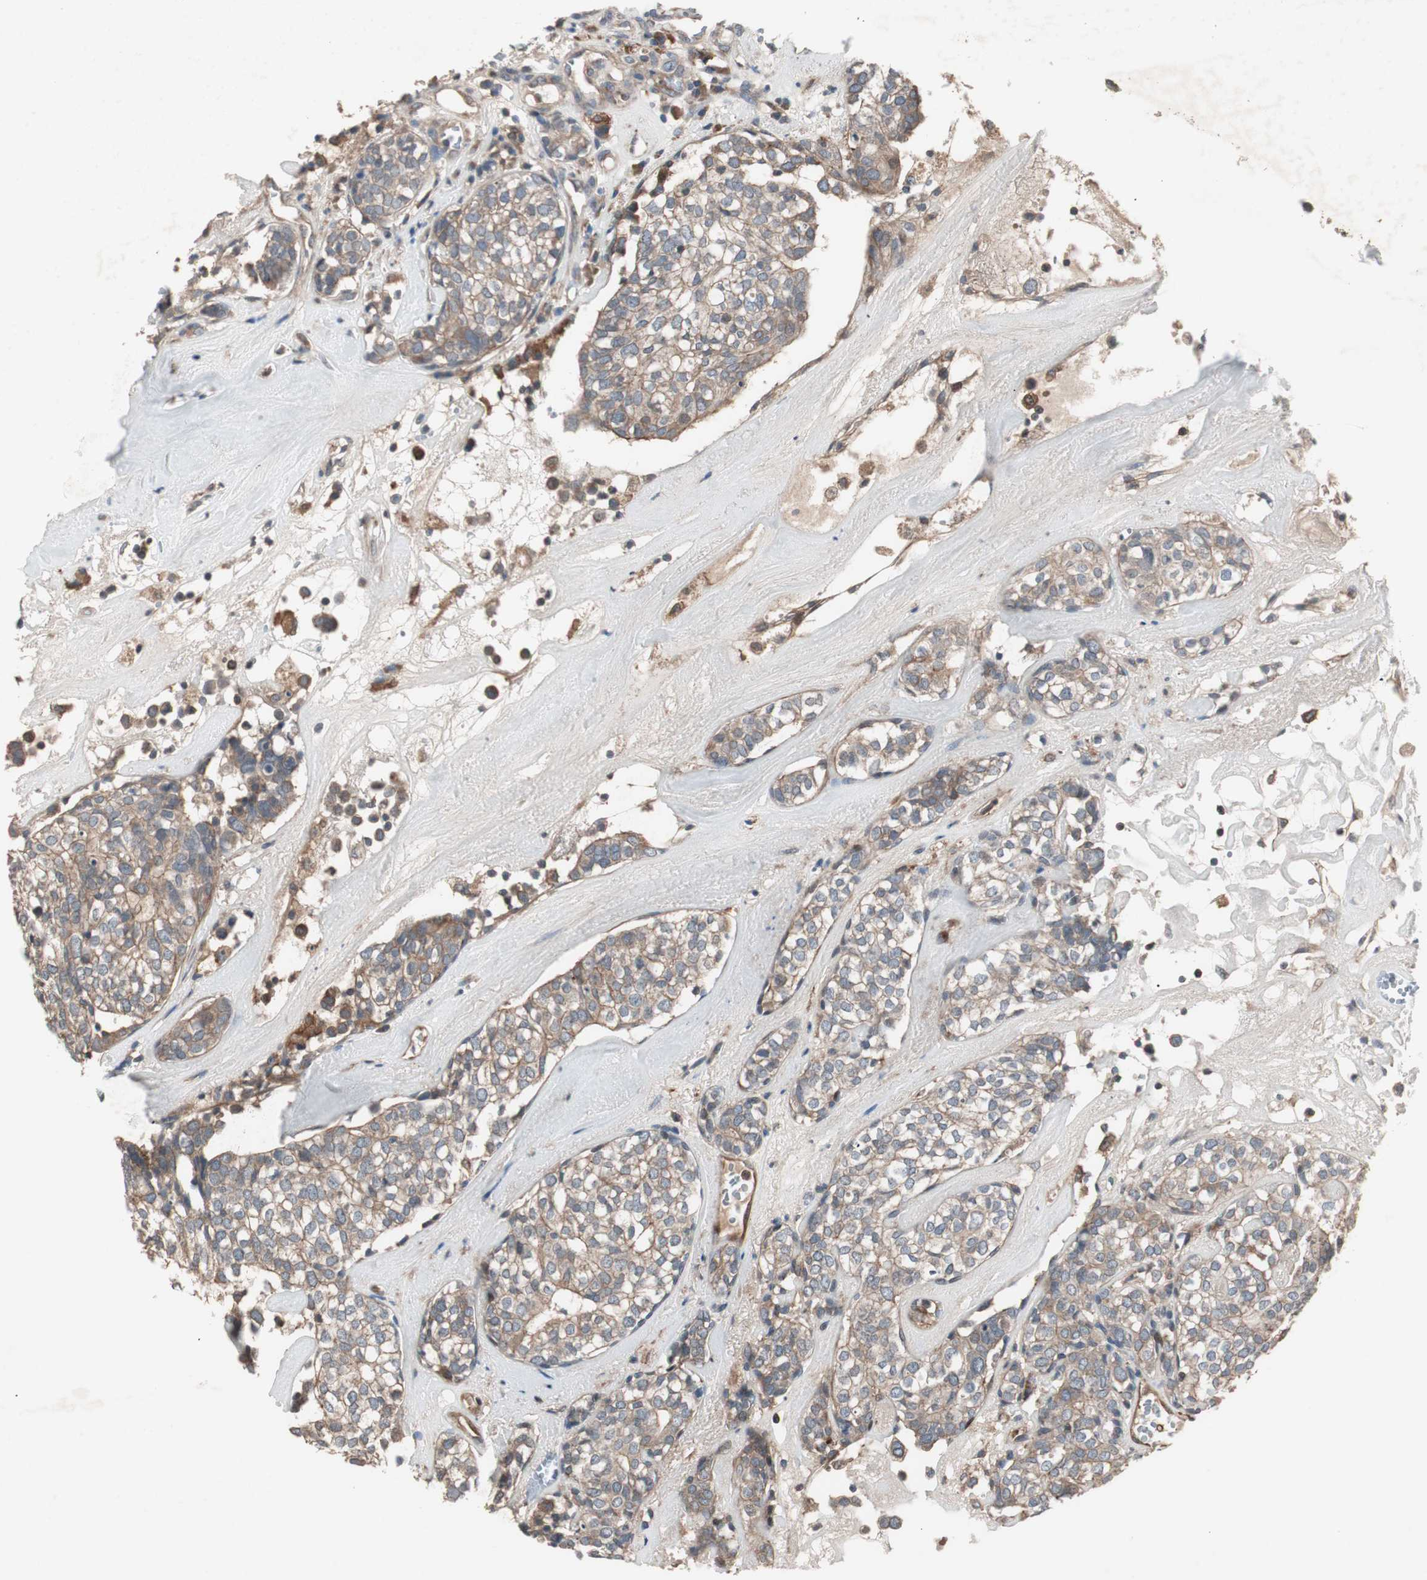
{"staining": {"intensity": "moderate", "quantity": ">75%", "location": "cytoplasmic/membranous"}, "tissue": "head and neck cancer", "cell_type": "Tumor cells", "image_type": "cancer", "snomed": [{"axis": "morphology", "description": "Adenocarcinoma, NOS"}, {"axis": "topography", "description": "Salivary gland"}, {"axis": "topography", "description": "Head-Neck"}], "caption": "A photomicrograph of head and neck adenocarcinoma stained for a protein exhibits moderate cytoplasmic/membranous brown staining in tumor cells.", "gene": "STAB1", "patient": {"sex": "female", "age": 65}}